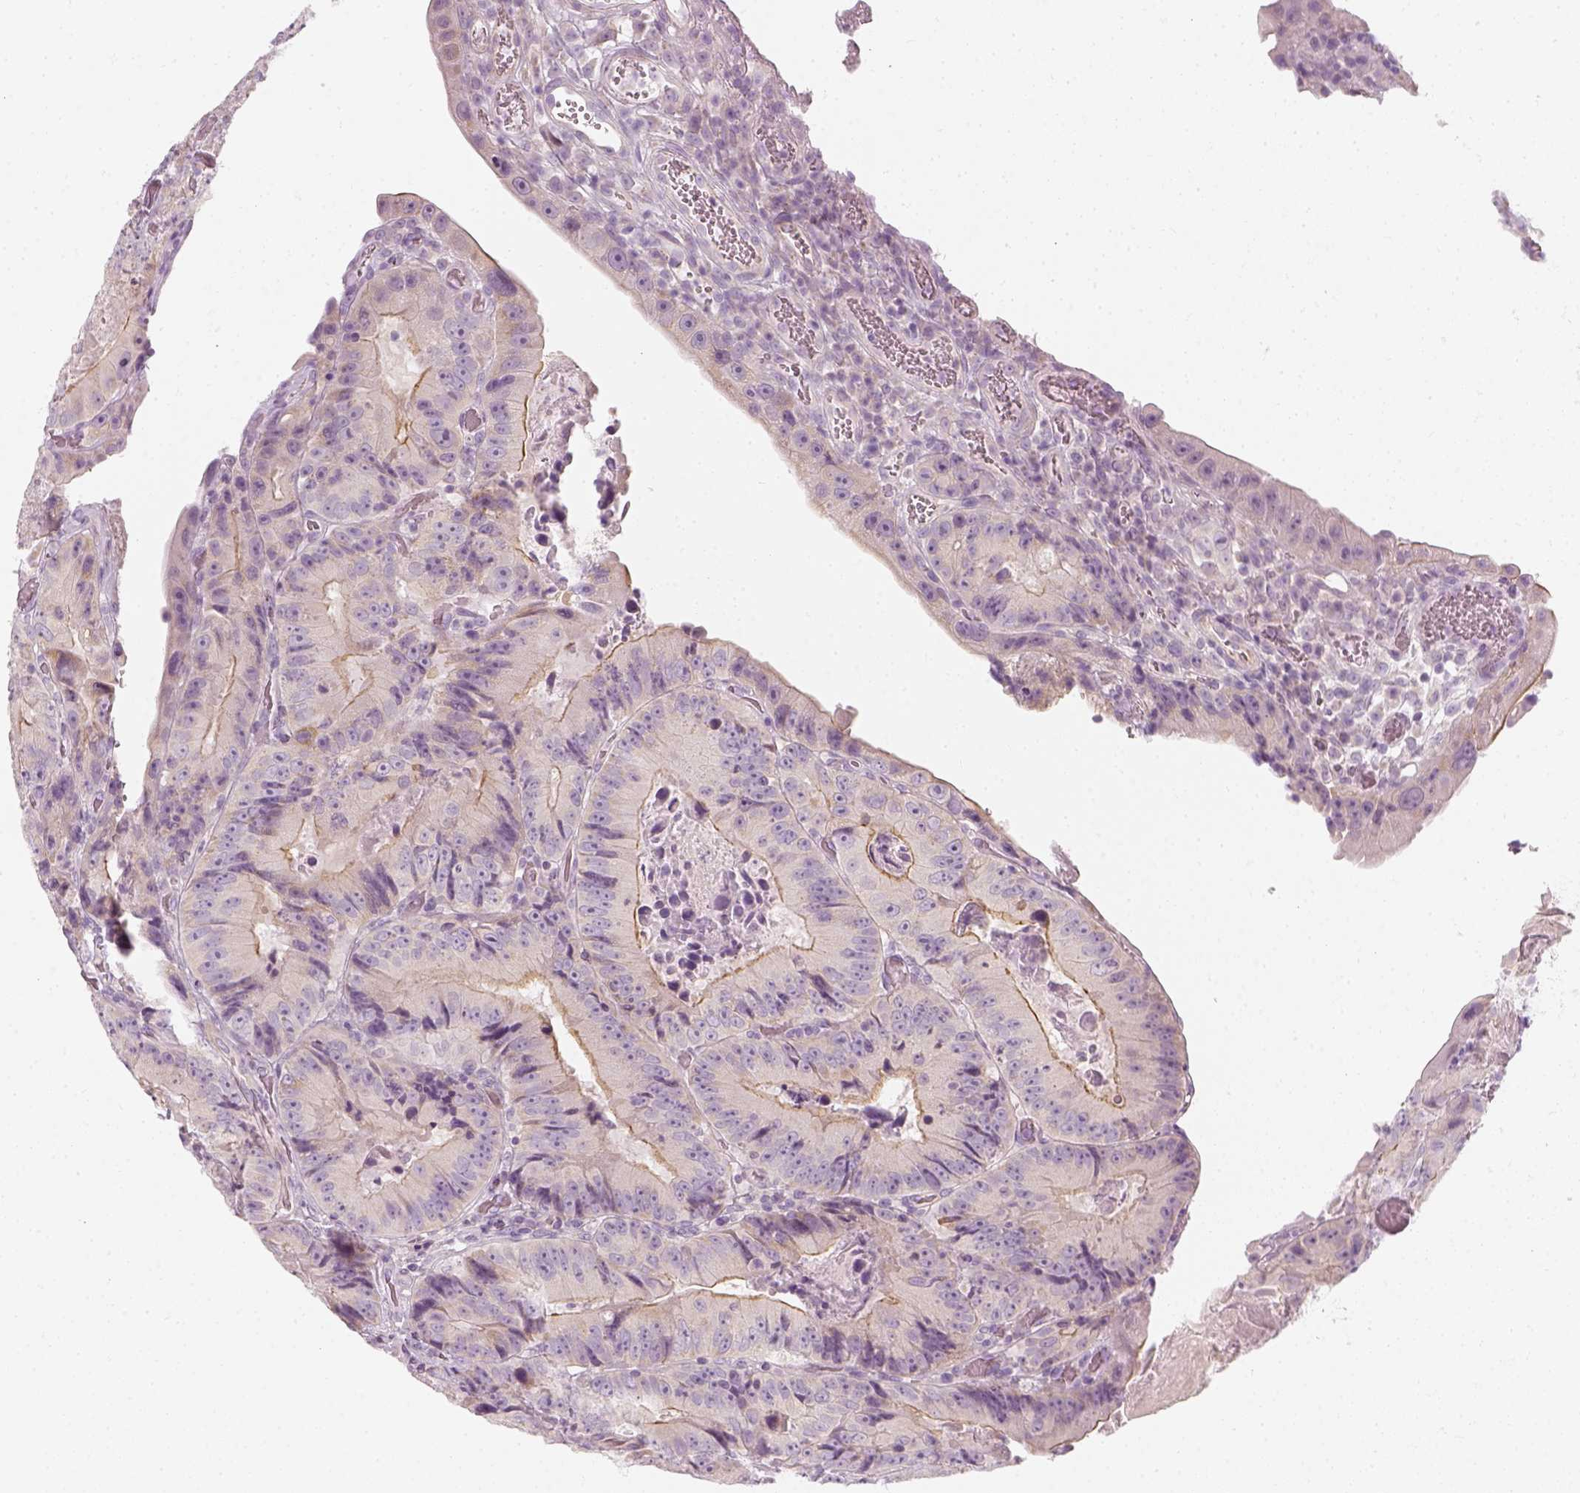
{"staining": {"intensity": "weak", "quantity": "<25%", "location": "cytoplasmic/membranous"}, "tissue": "colorectal cancer", "cell_type": "Tumor cells", "image_type": "cancer", "snomed": [{"axis": "morphology", "description": "Adenocarcinoma, NOS"}, {"axis": "topography", "description": "Colon"}], "caption": "Tumor cells are negative for protein expression in human colorectal cancer (adenocarcinoma). The staining is performed using DAB brown chromogen with nuclei counter-stained in using hematoxylin.", "gene": "PRAME", "patient": {"sex": "female", "age": 86}}